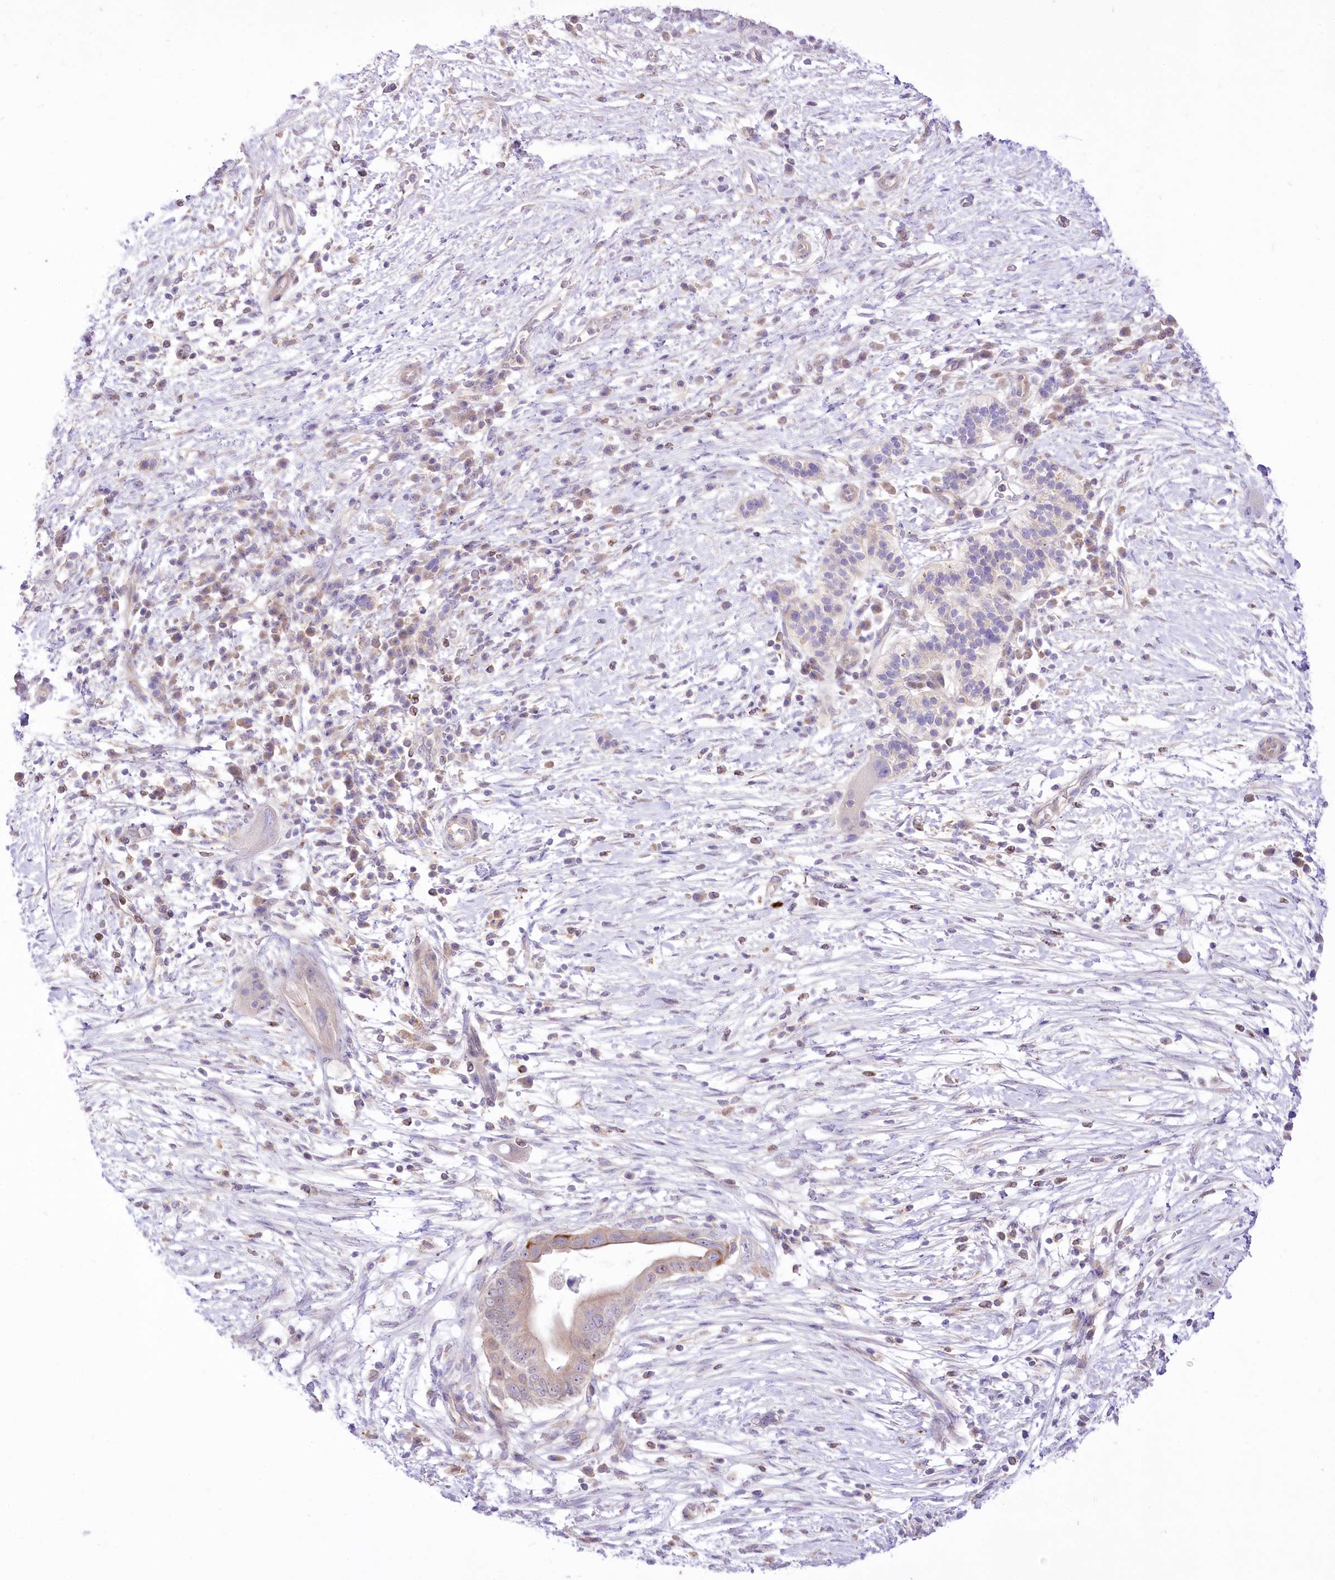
{"staining": {"intensity": "weak", "quantity": "<25%", "location": "cytoplasmic/membranous"}, "tissue": "pancreatic cancer", "cell_type": "Tumor cells", "image_type": "cancer", "snomed": [{"axis": "morphology", "description": "Adenocarcinoma, NOS"}, {"axis": "topography", "description": "Pancreas"}], "caption": "The immunohistochemistry image has no significant expression in tumor cells of pancreatic adenocarcinoma tissue. (DAB (3,3'-diaminobenzidine) immunohistochemistry (IHC), high magnification).", "gene": "HELT", "patient": {"sex": "male", "age": 68}}